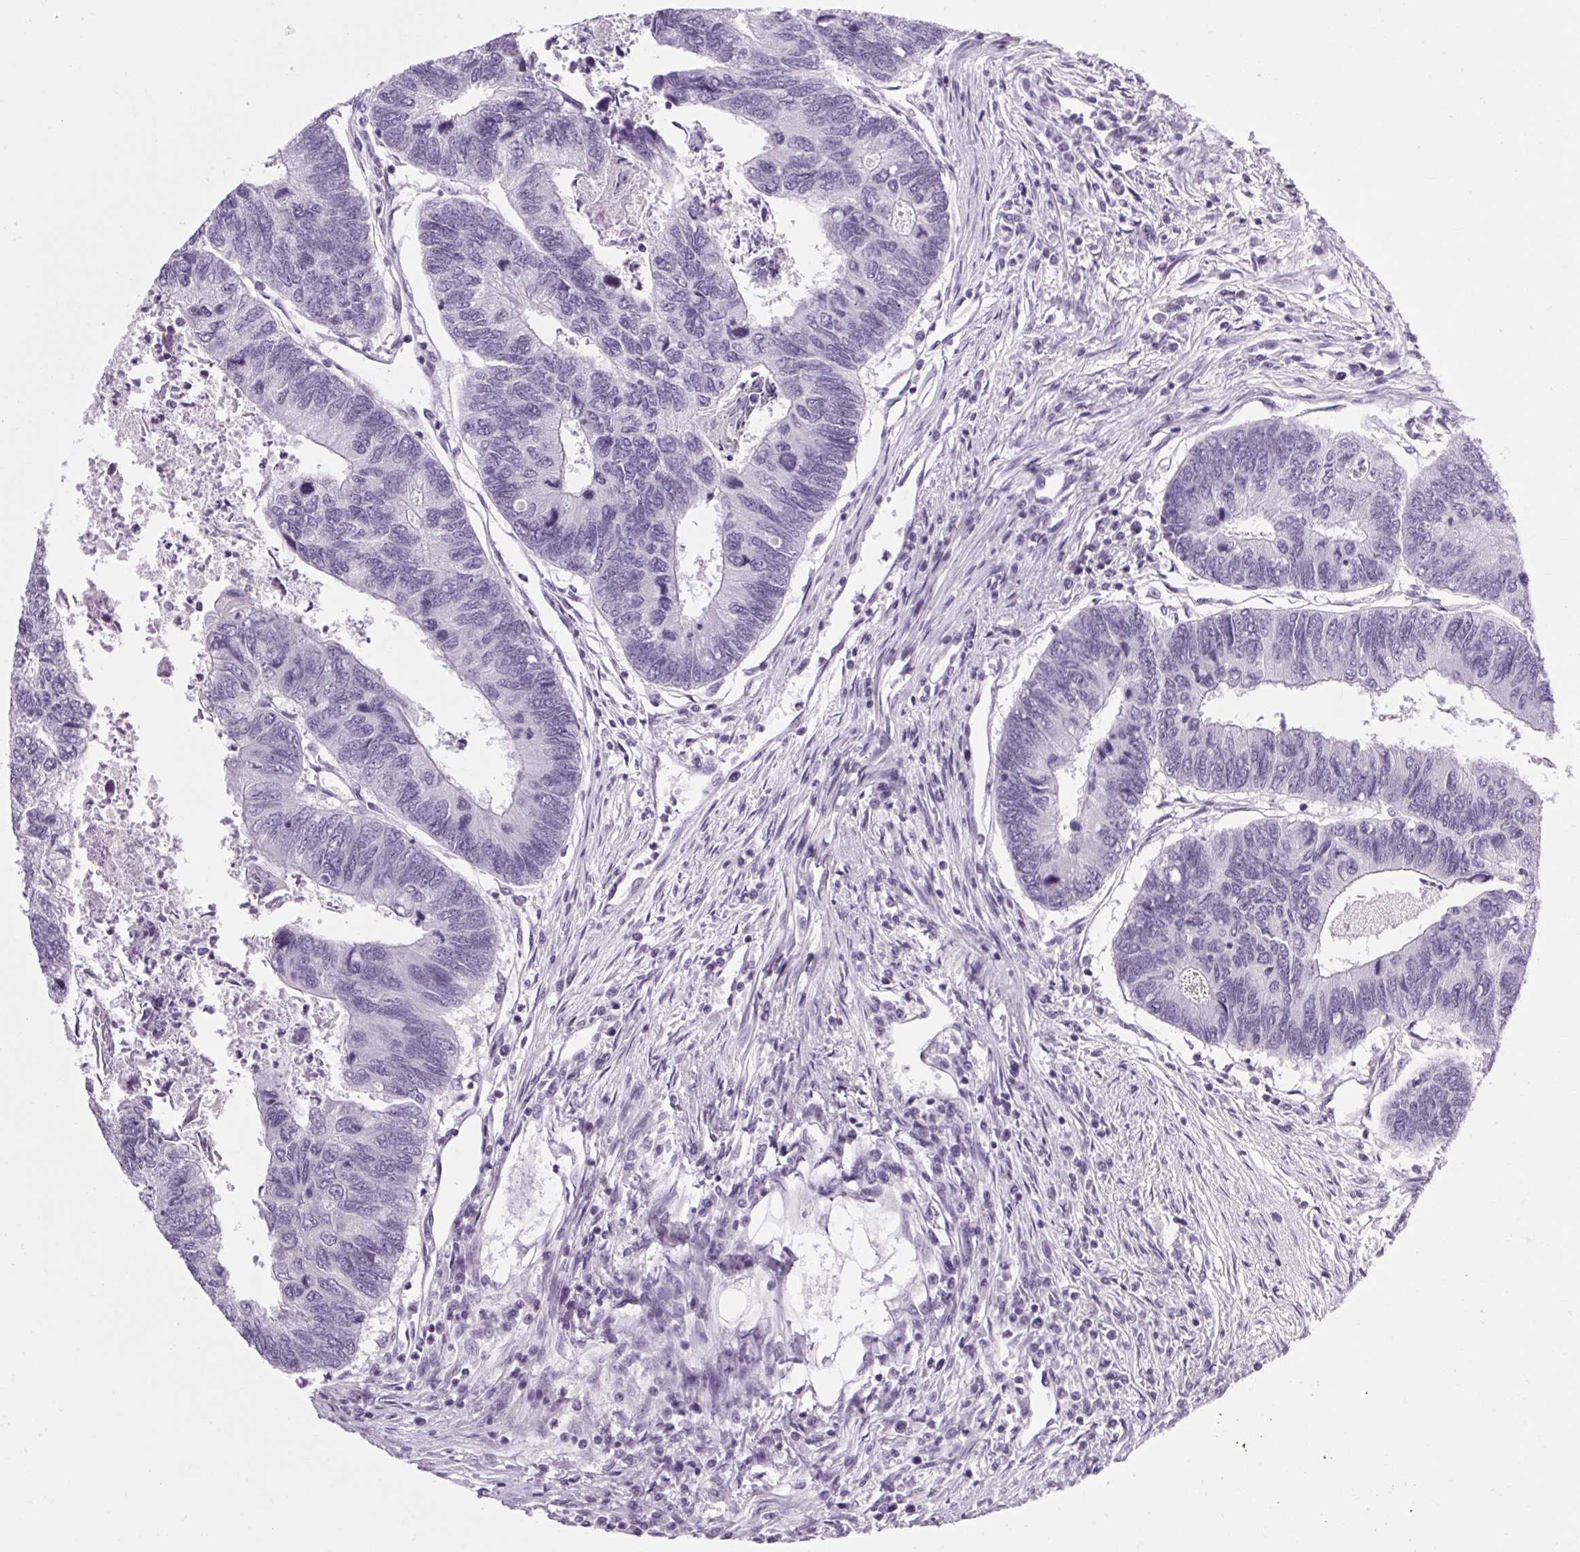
{"staining": {"intensity": "negative", "quantity": "none", "location": "none"}, "tissue": "colorectal cancer", "cell_type": "Tumor cells", "image_type": "cancer", "snomed": [{"axis": "morphology", "description": "Adenocarcinoma, NOS"}, {"axis": "topography", "description": "Colon"}], "caption": "Tumor cells show no significant expression in adenocarcinoma (colorectal).", "gene": "POMC", "patient": {"sex": "female", "age": 67}}